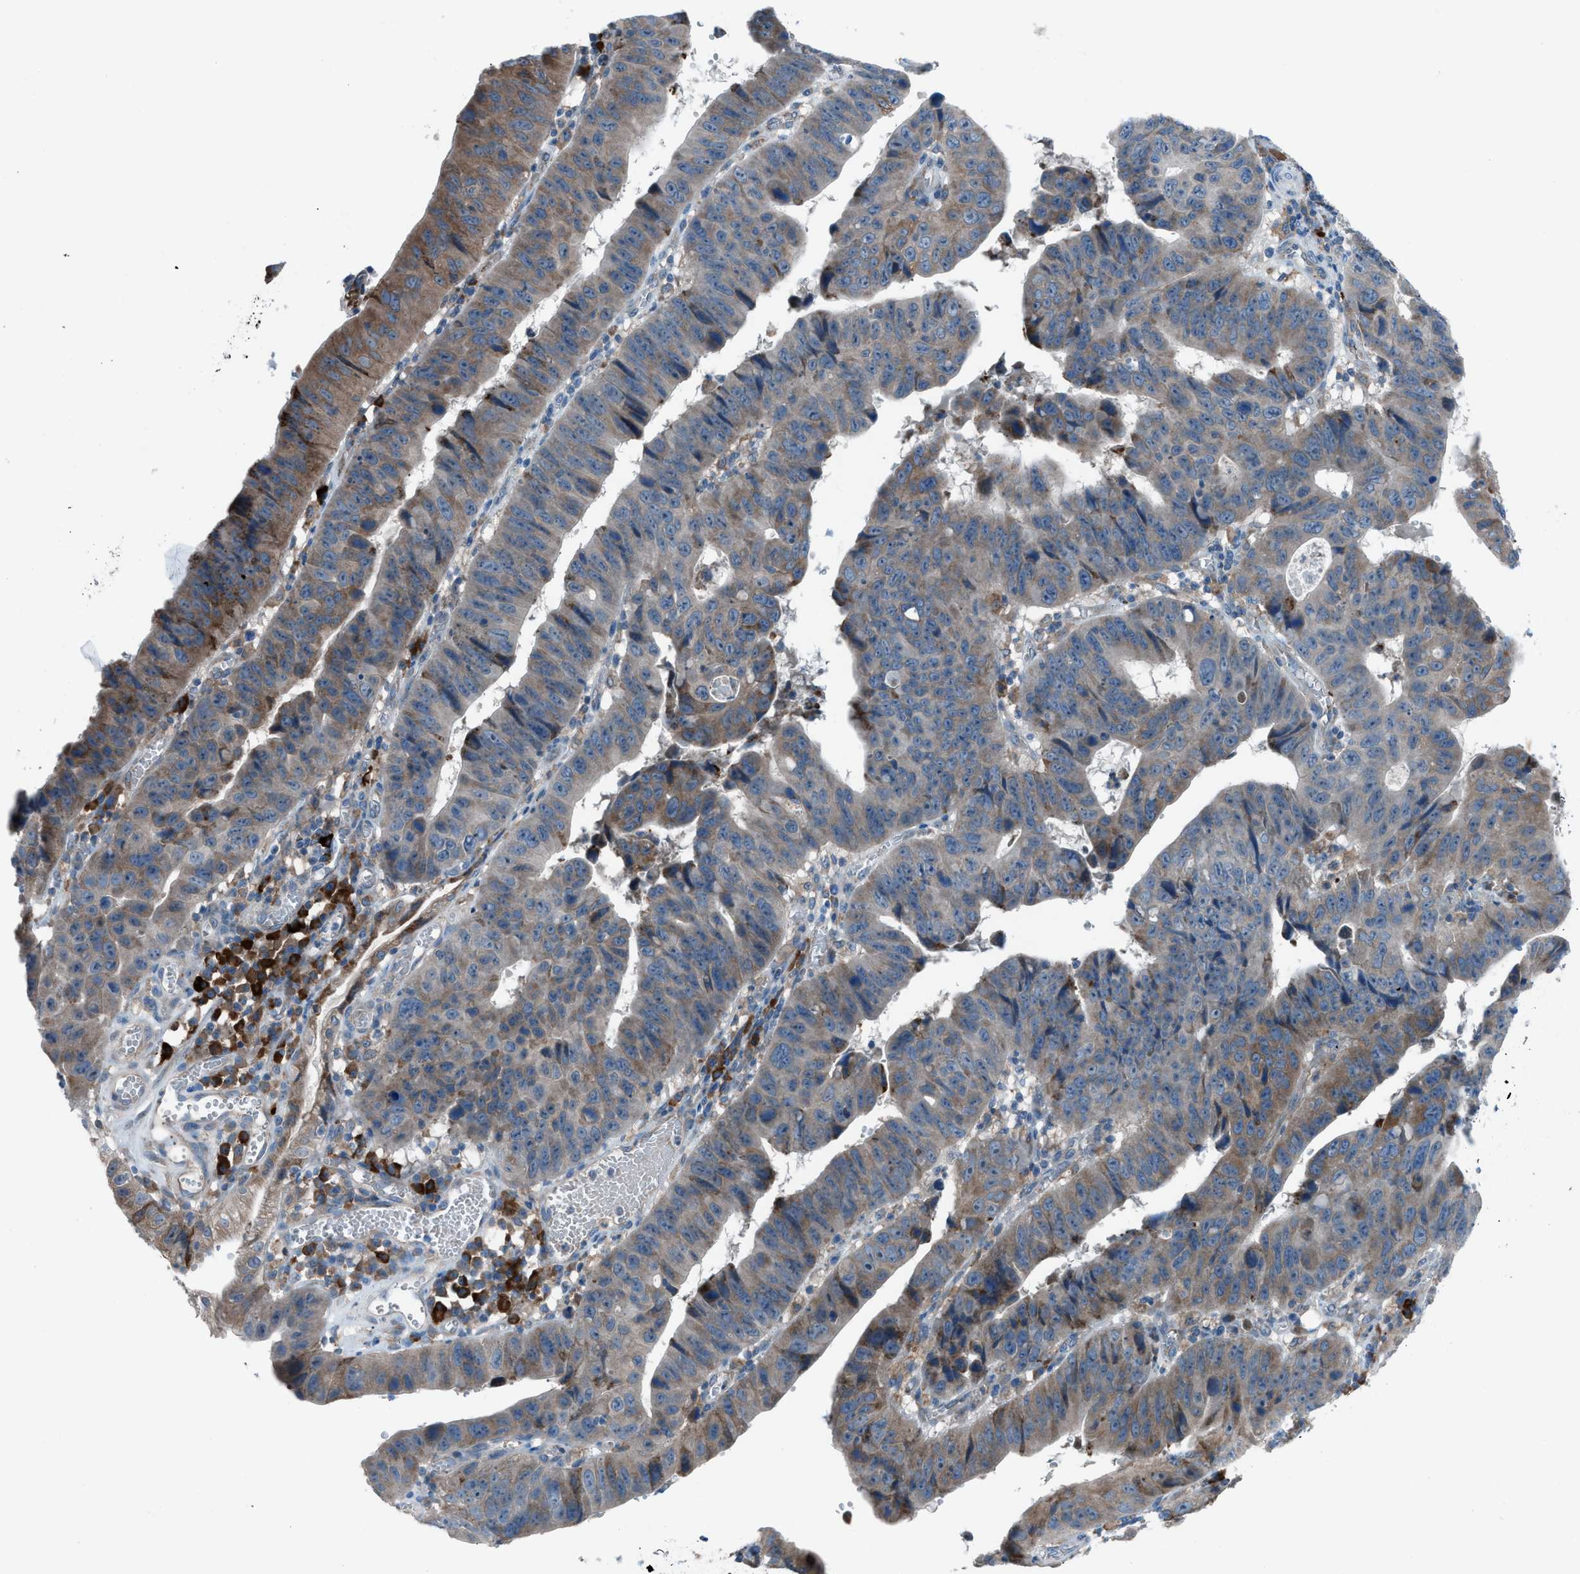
{"staining": {"intensity": "weak", "quantity": ">75%", "location": "cytoplasmic/membranous"}, "tissue": "stomach cancer", "cell_type": "Tumor cells", "image_type": "cancer", "snomed": [{"axis": "morphology", "description": "Adenocarcinoma, NOS"}, {"axis": "topography", "description": "Stomach"}], "caption": "Brown immunohistochemical staining in stomach cancer displays weak cytoplasmic/membranous positivity in about >75% of tumor cells.", "gene": "HEG1", "patient": {"sex": "male", "age": 59}}